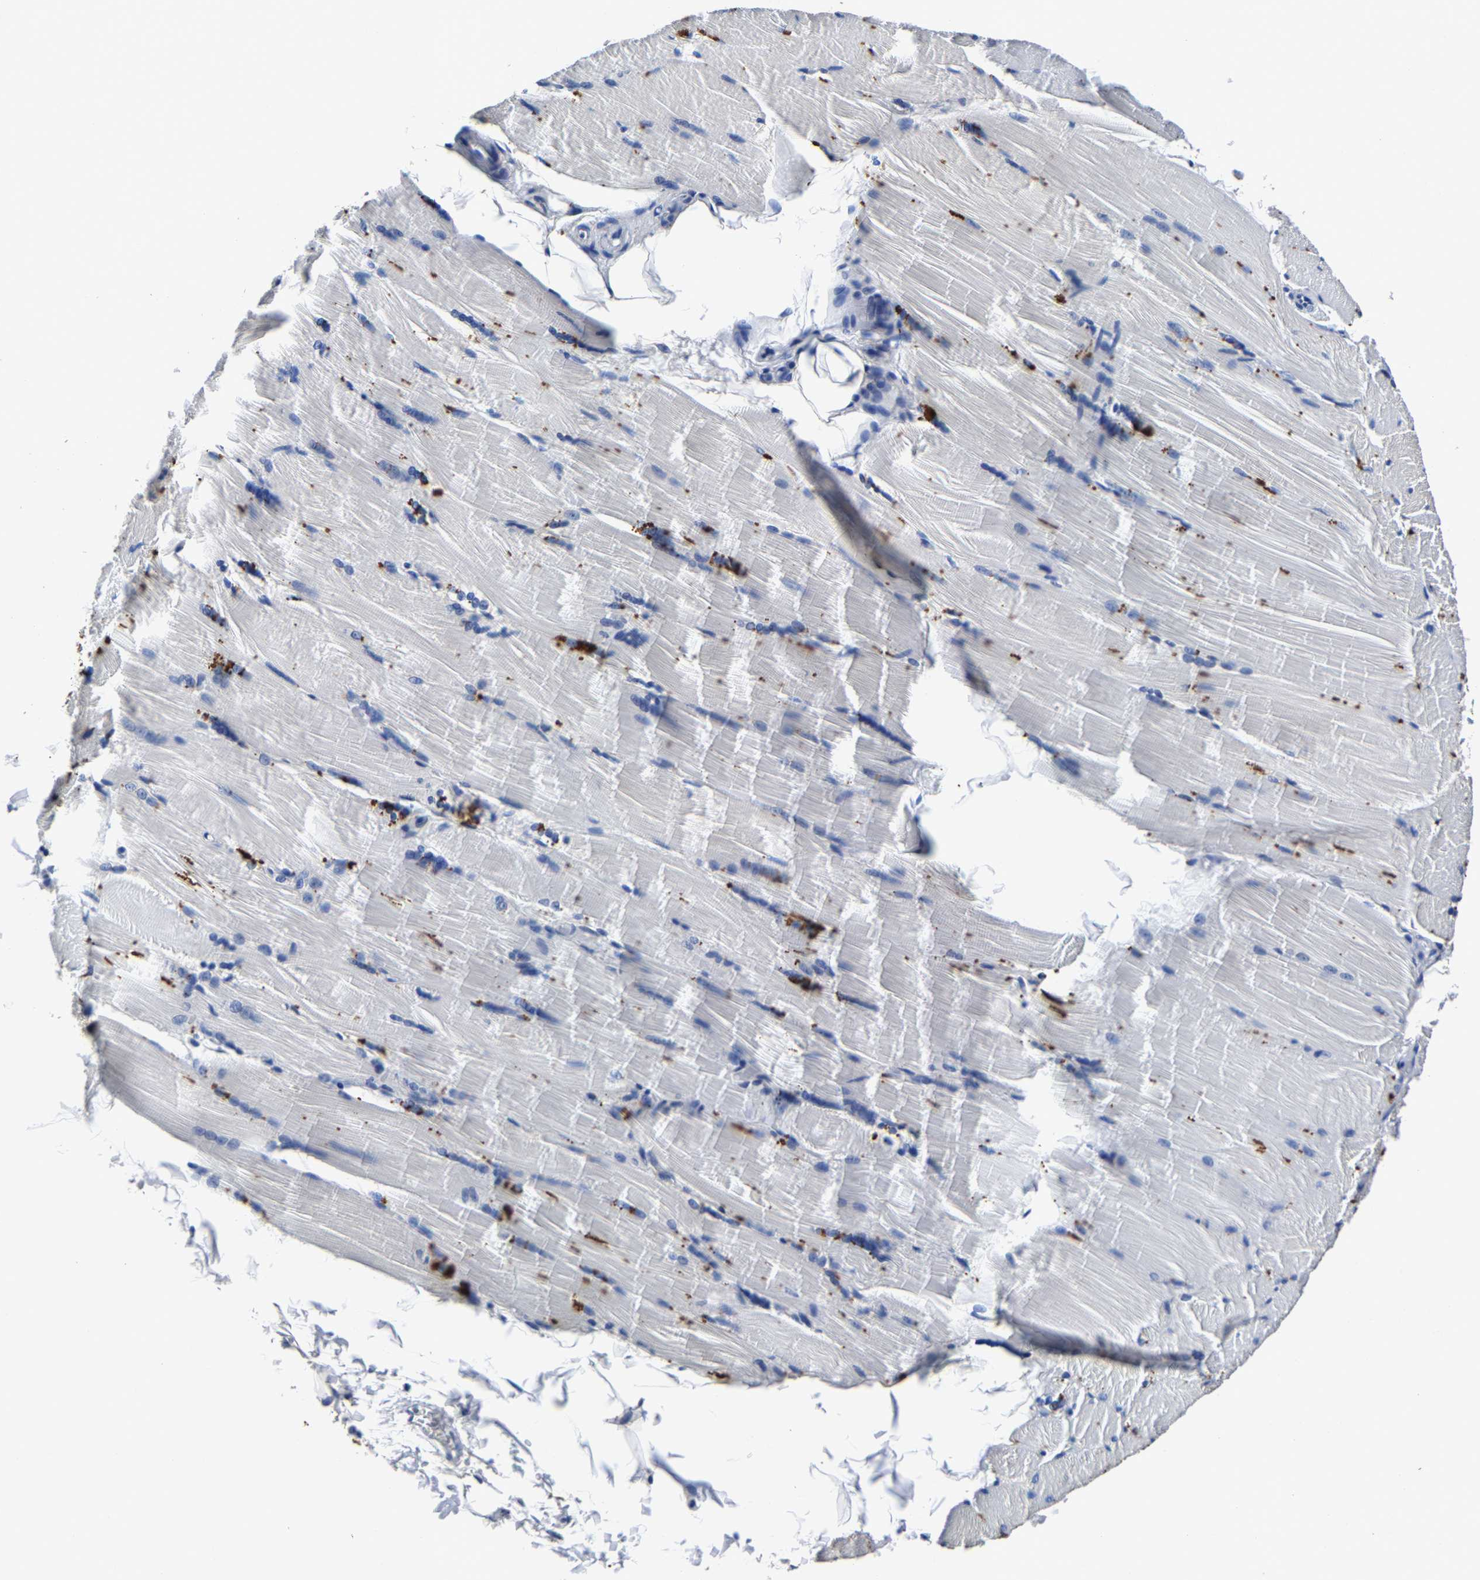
{"staining": {"intensity": "negative", "quantity": "none", "location": "none"}, "tissue": "skeletal muscle", "cell_type": "Myocytes", "image_type": "normal", "snomed": [{"axis": "morphology", "description": "Normal tissue, NOS"}, {"axis": "topography", "description": "Skin"}, {"axis": "topography", "description": "Skeletal muscle"}], "caption": "An immunohistochemistry (IHC) histopathology image of normal skeletal muscle is shown. There is no staining in myocytes of skeletal muscle. The staining is performed using DAB (3,3'-diaminobenzidine) brown chromogen with nuclei counter-stained in using hematoxylin.", "gene": "PSPH", "patient": {"sex": "male", "age": 83}}